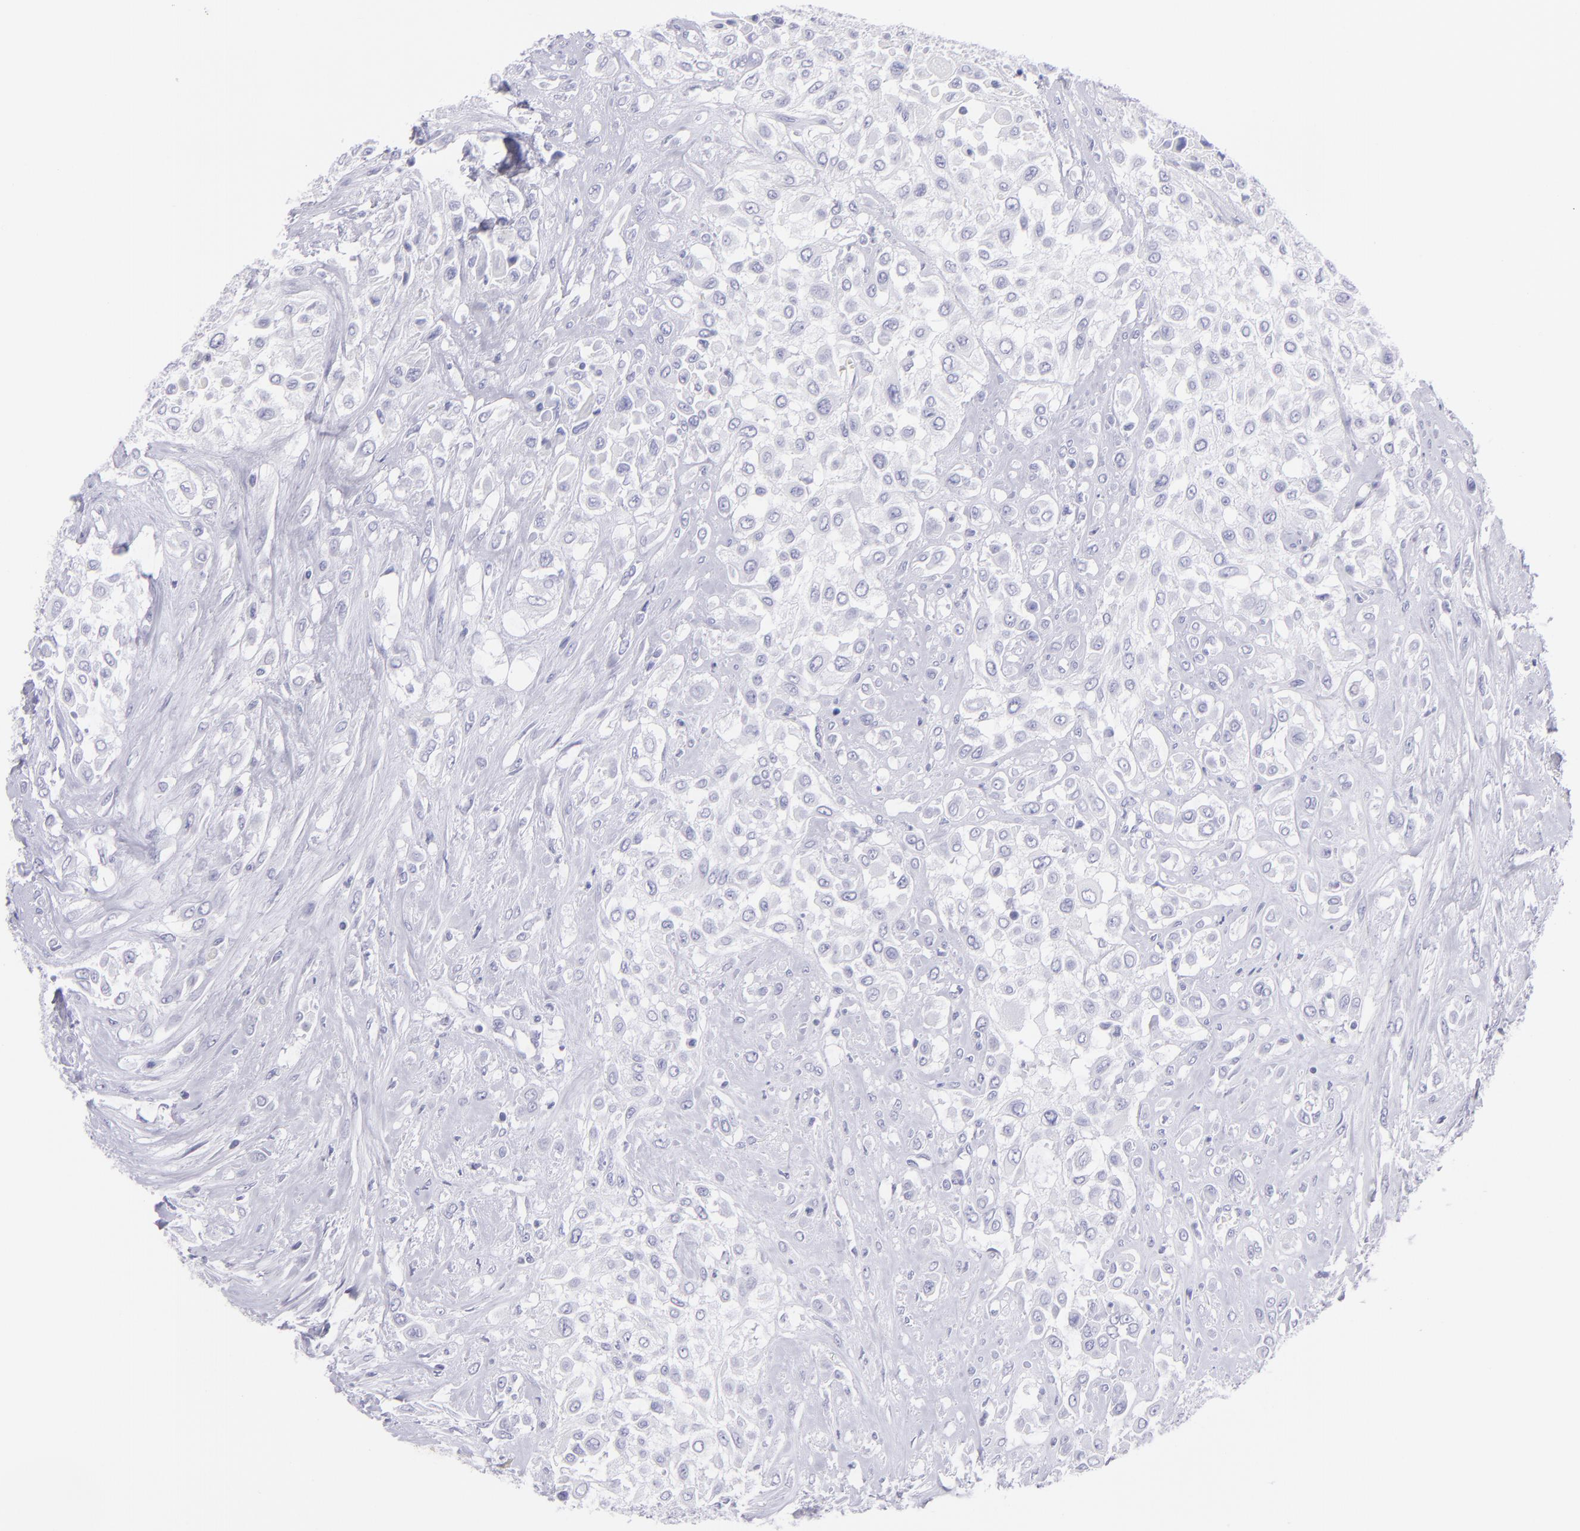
{"staining": {"intensity": "negative", "quantity": "none", "location": "none"}, "tissue": "urothelial cancer", "cell_type": "Tumor cells", "image_type": "cancer", "snomed": [{"axis": "morphology", "description": "Urothelial carcinoma, High grade"}, {"axis": "topography", "description": "Urinary bladder"}], "caption": "High power microscopy histopathology image of an IHC image of urothelial cancer, revealing no significant staining in tumor cells.", "gene": "PIP", "patient": {"sex": "male", "age": 57}}